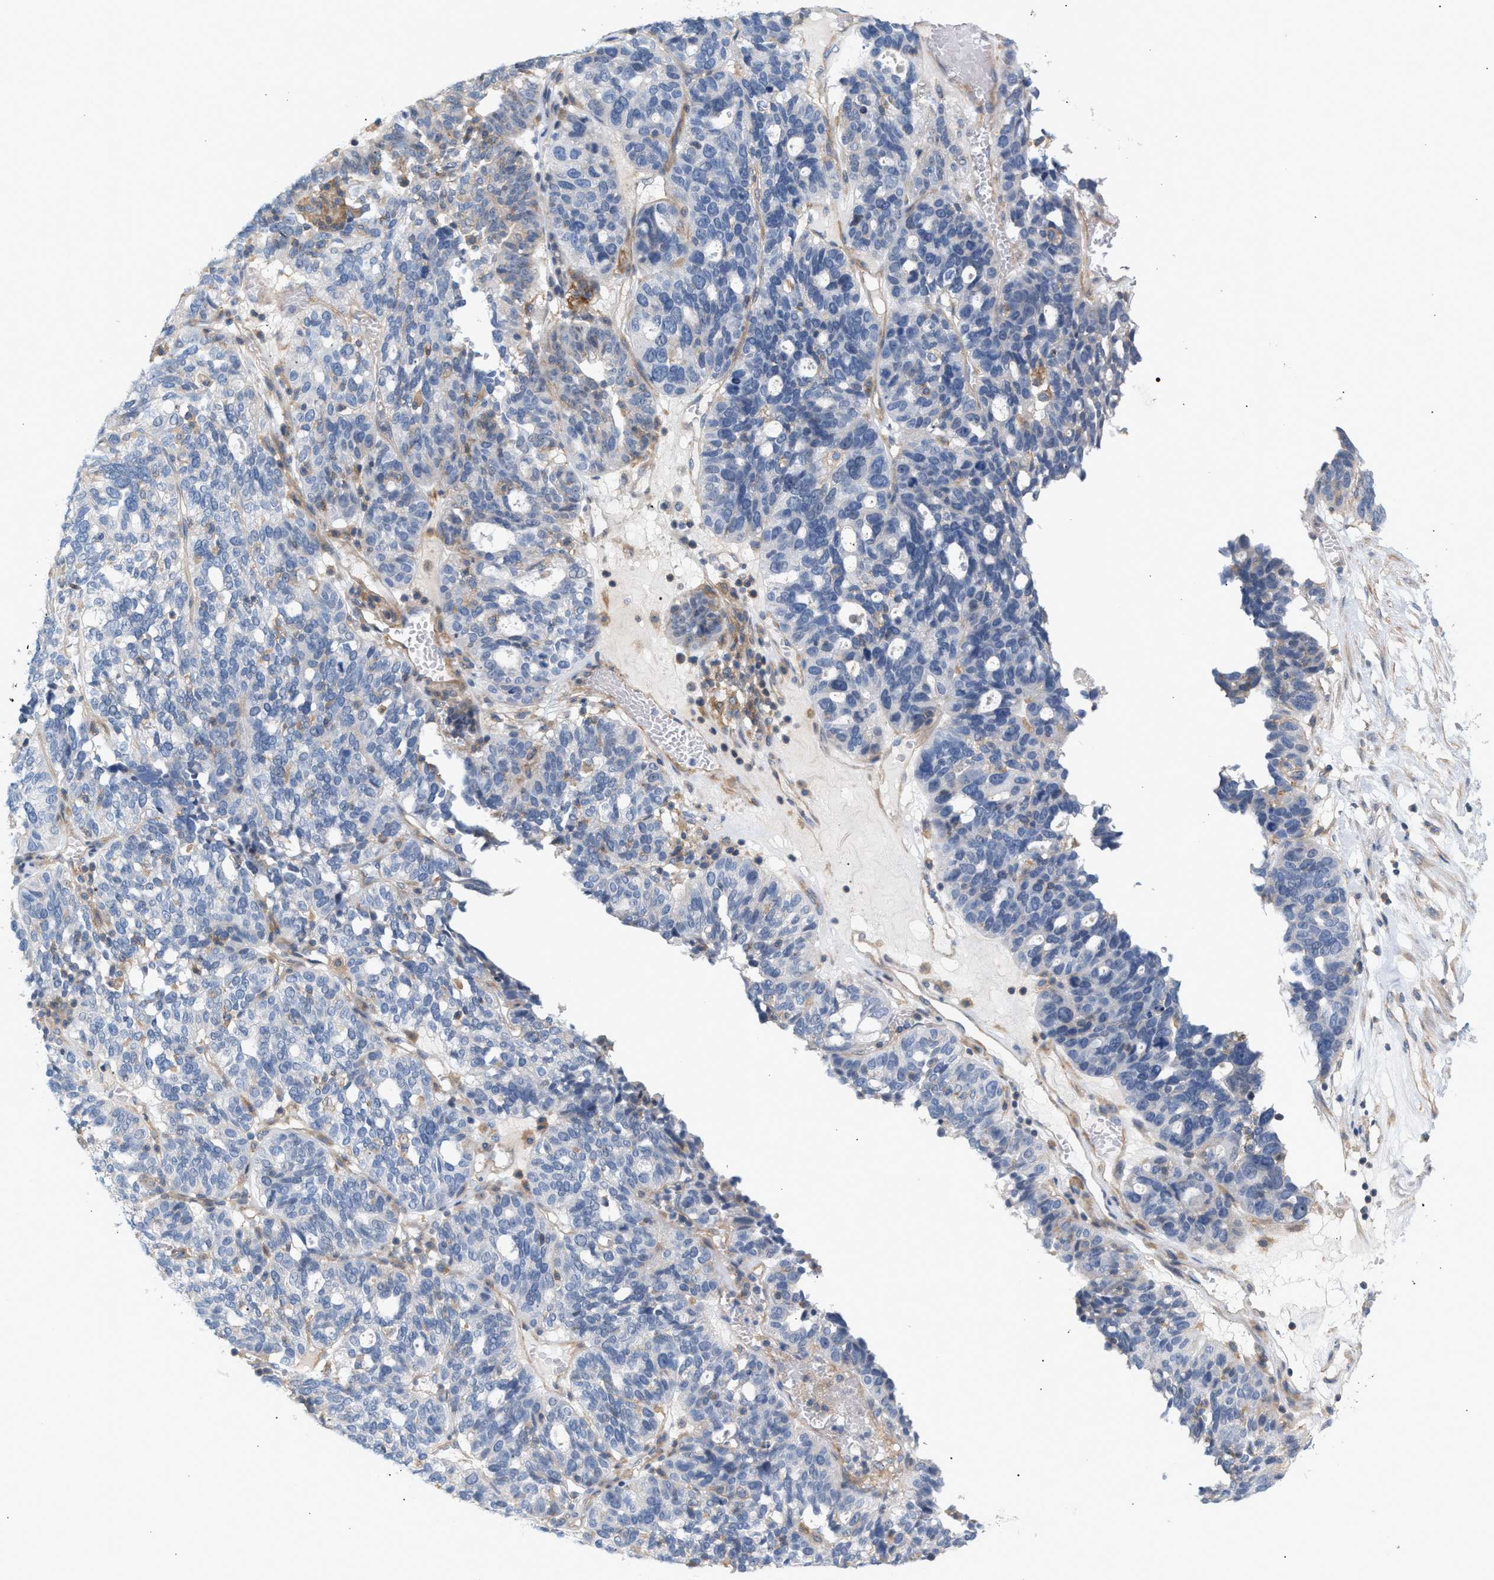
{"staining": {"intensity": "negative", "quantity": "none", "location": "none"}, "tissue": "ovarian cancer", "cell_type": "Tumor cells", "image_type": "cancer", "snomed": [{"axis": "morphology", "description": "Cystadenocarcinoma, serous, NOS"}, {"axis": "topography", "description": "Ovary"}], "caption": "A micrograph of human serous cystadenocarcinoma (ovarian) is negative for staining in tumor cells. (Brightfield microscopy of DAB (3,3'-diaminobenzidine) IHC at high magnification).", "gene": "LRCH1", "patient": {"sex": "female", "age": 59}}